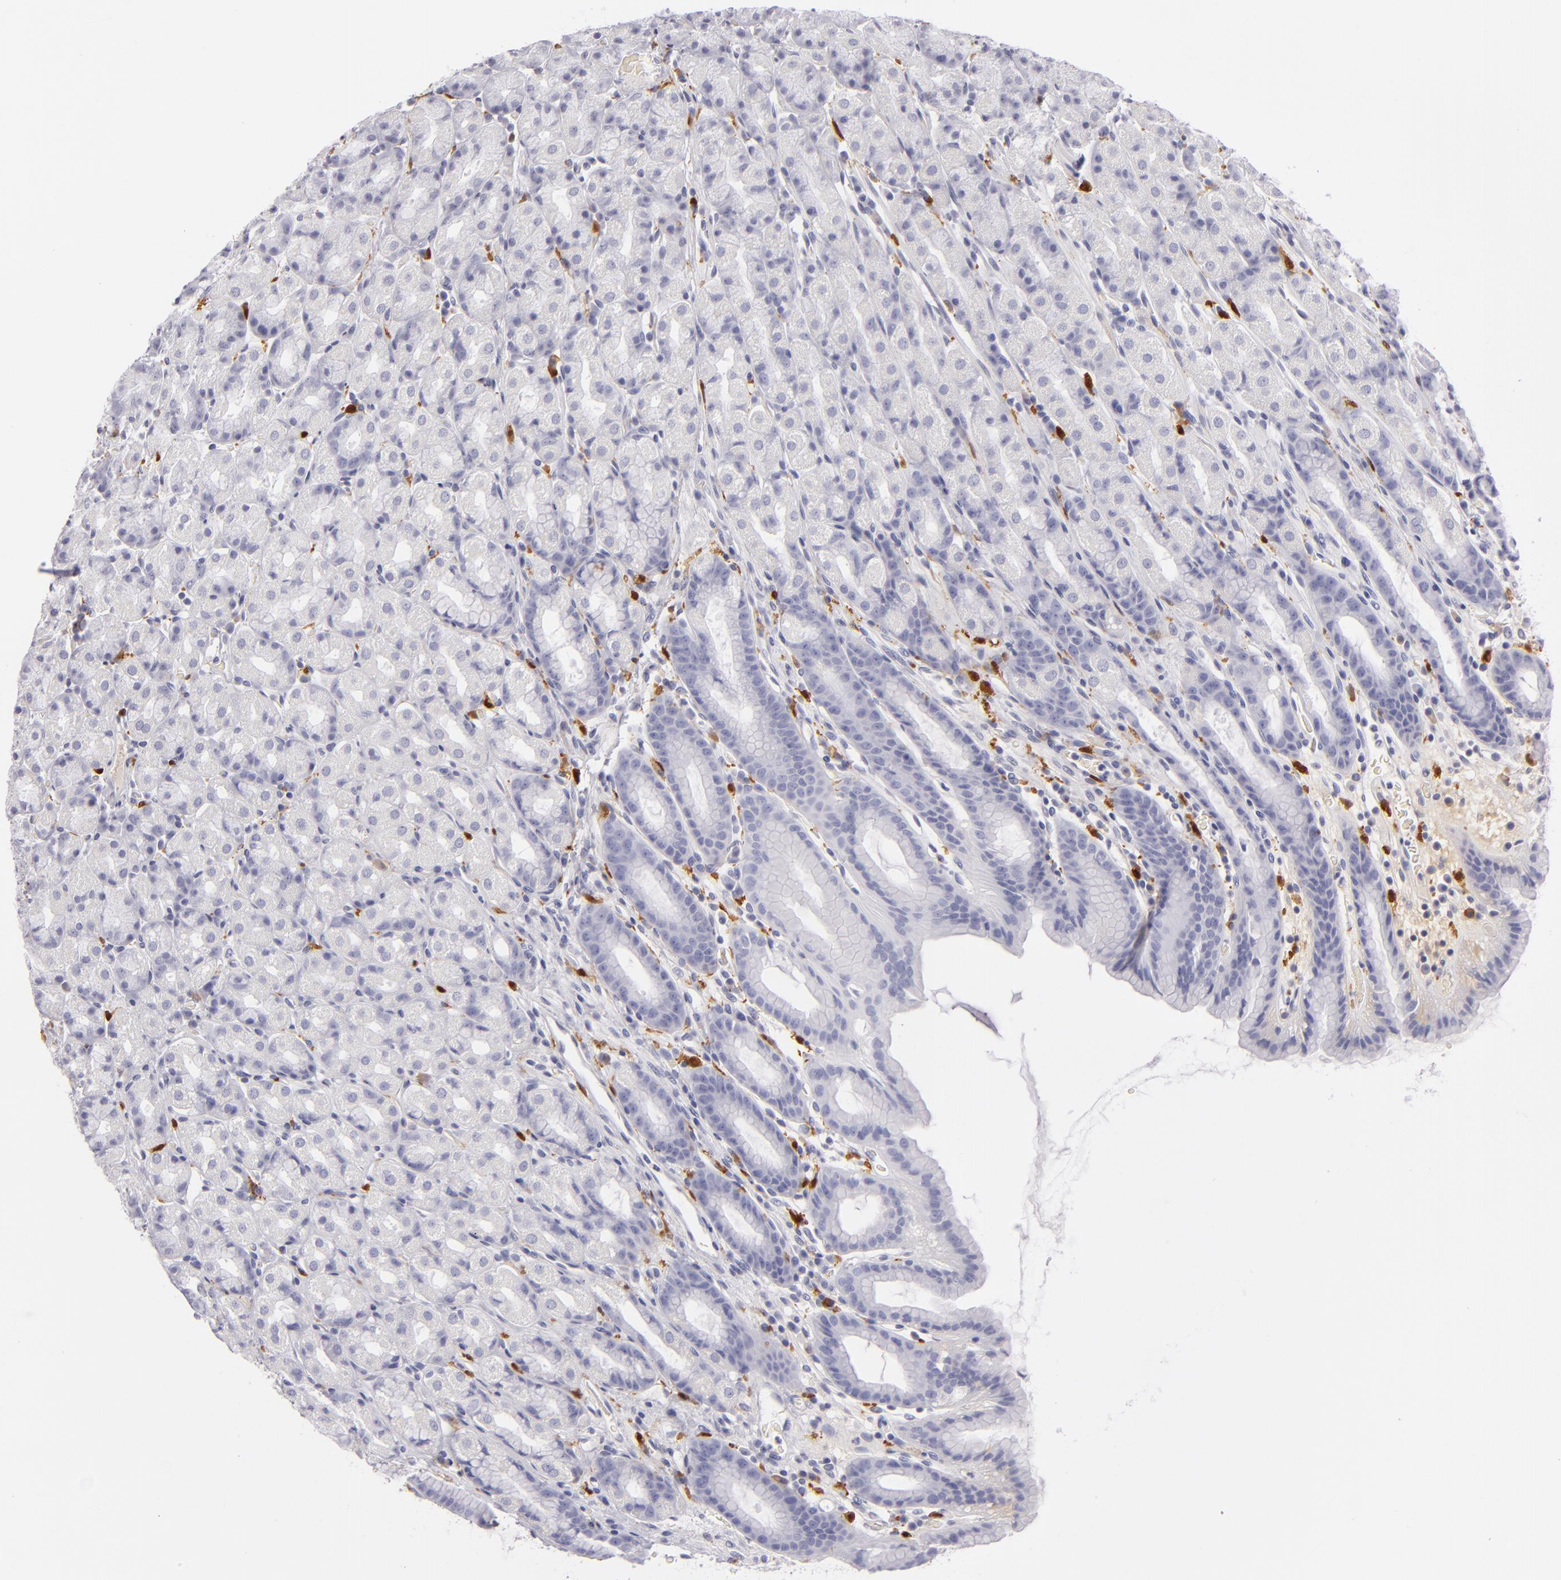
{"staining": {"intensity": "negative", "quantity": "none", "location": "none"}, "tissue": "stomach", "cell_type": "Glandular cells", "image_type": "normal", "snomed": [{"axis": "morphology", "description": "Normal tissue, NOS"}, {"axis": "topography", "description": "Stomach, upper"}], "caption": "A photomicrograph of stomach stained for a protein displays no brown staining in glandular cells. Nuclei are stained in blue.", "gene": "F13A1", "patient": {"sex": "male", "age": 68}}